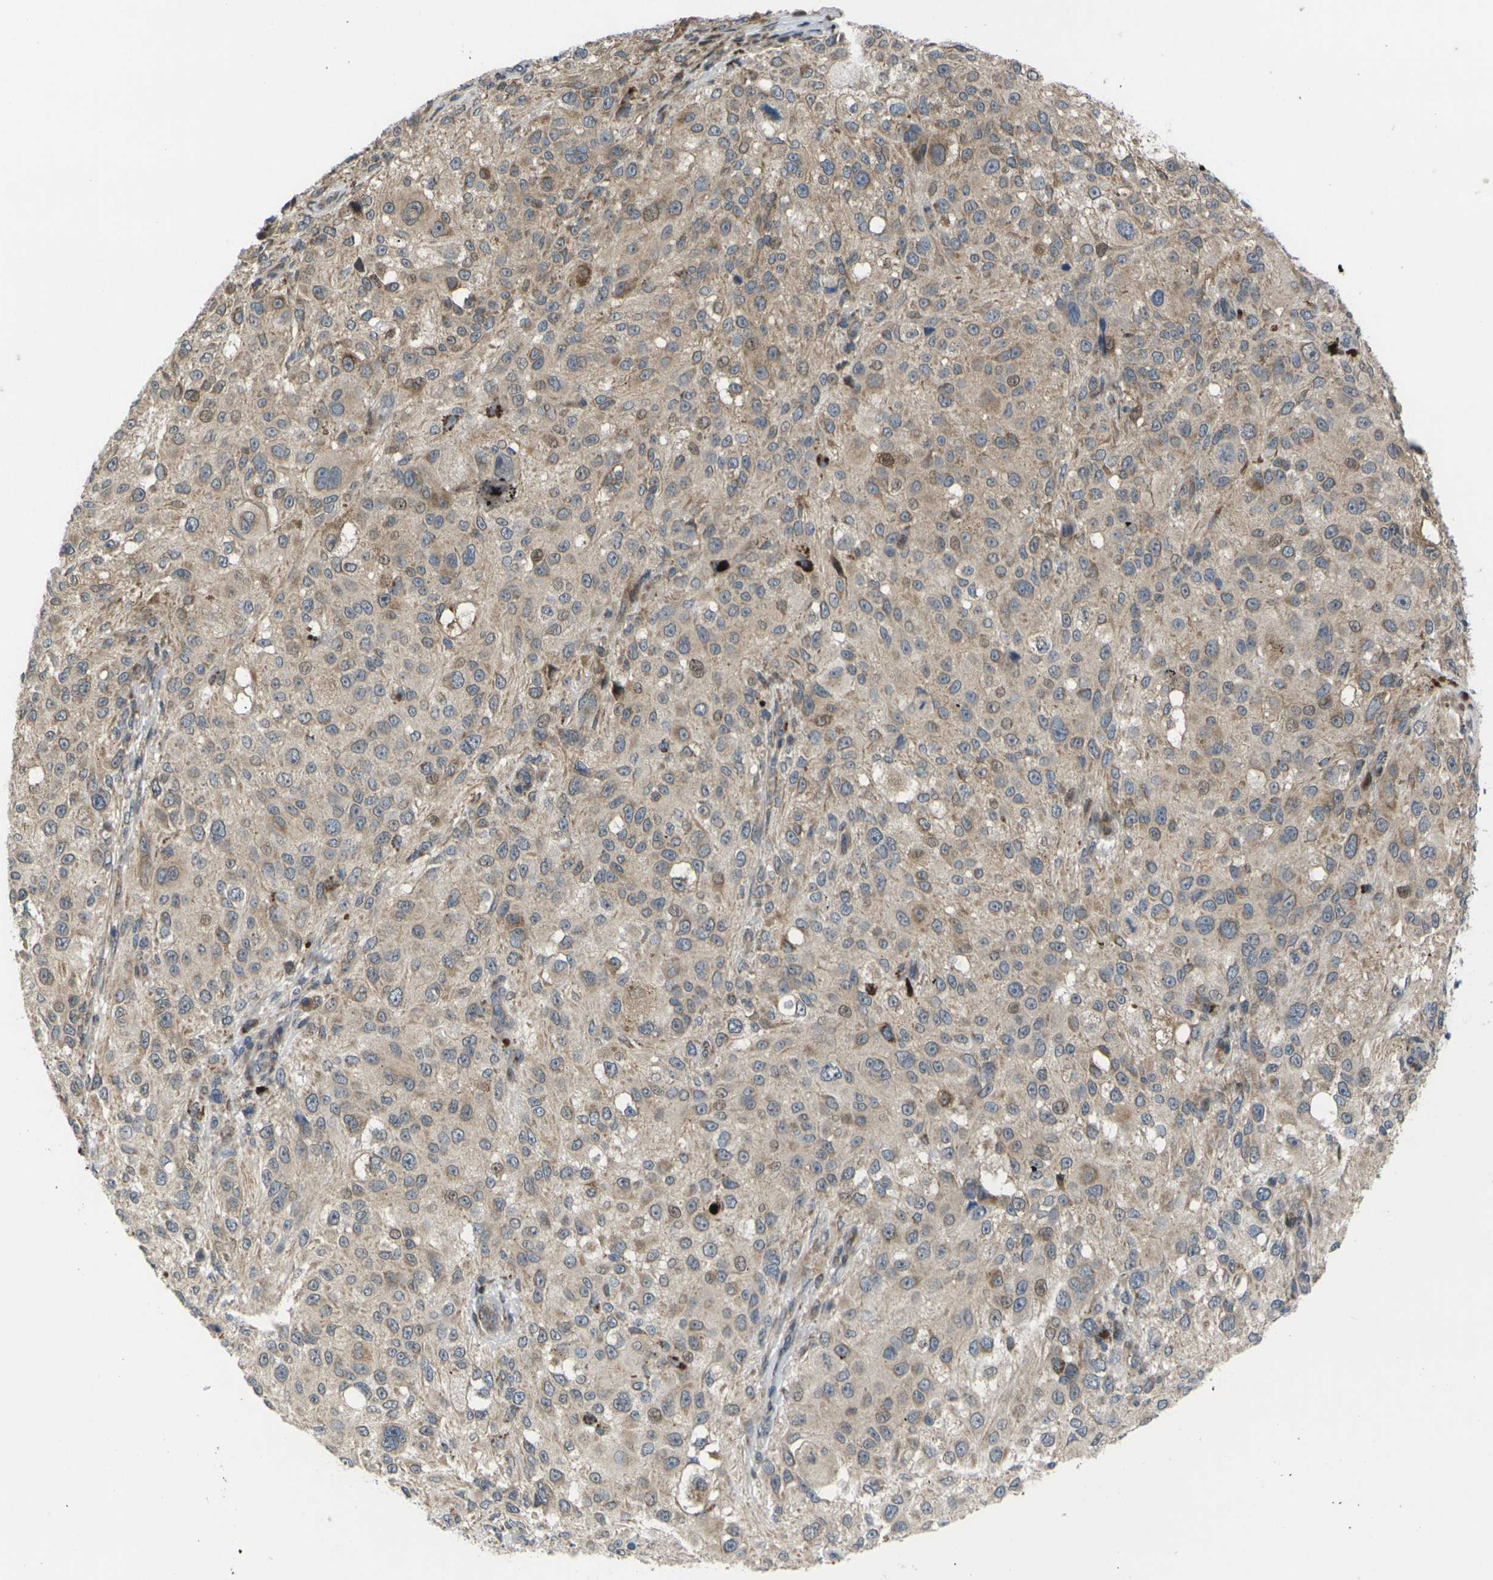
{"staining": {"intensity": "weak", "quantity": ">75%", "location": "cytoplasmic/membranous"}, "tissue": "melanoma", "cell_type": "Tumor cells", "image_type": "cancer", "snomed": [{"axis": "morphology", "description": "Necrosis, NOS"}, {"axis": "morphology", "description": "Malignant melanoma, NOS"}, {"axis": "topography", "description": "Skin"}], "caption": "The photomicrograph reveals immunohistochemical staining of malignant melanoma. There is weak cytoplasmic/membranous expression is seen in about >75% of tumor cells. Using DAB (brown) and hematoxylin (blue) stains, captured at high magnification using brightfield microscopy.", "gene": "RPS6KA3", "patient": {"sex": "female", "age": 87}}